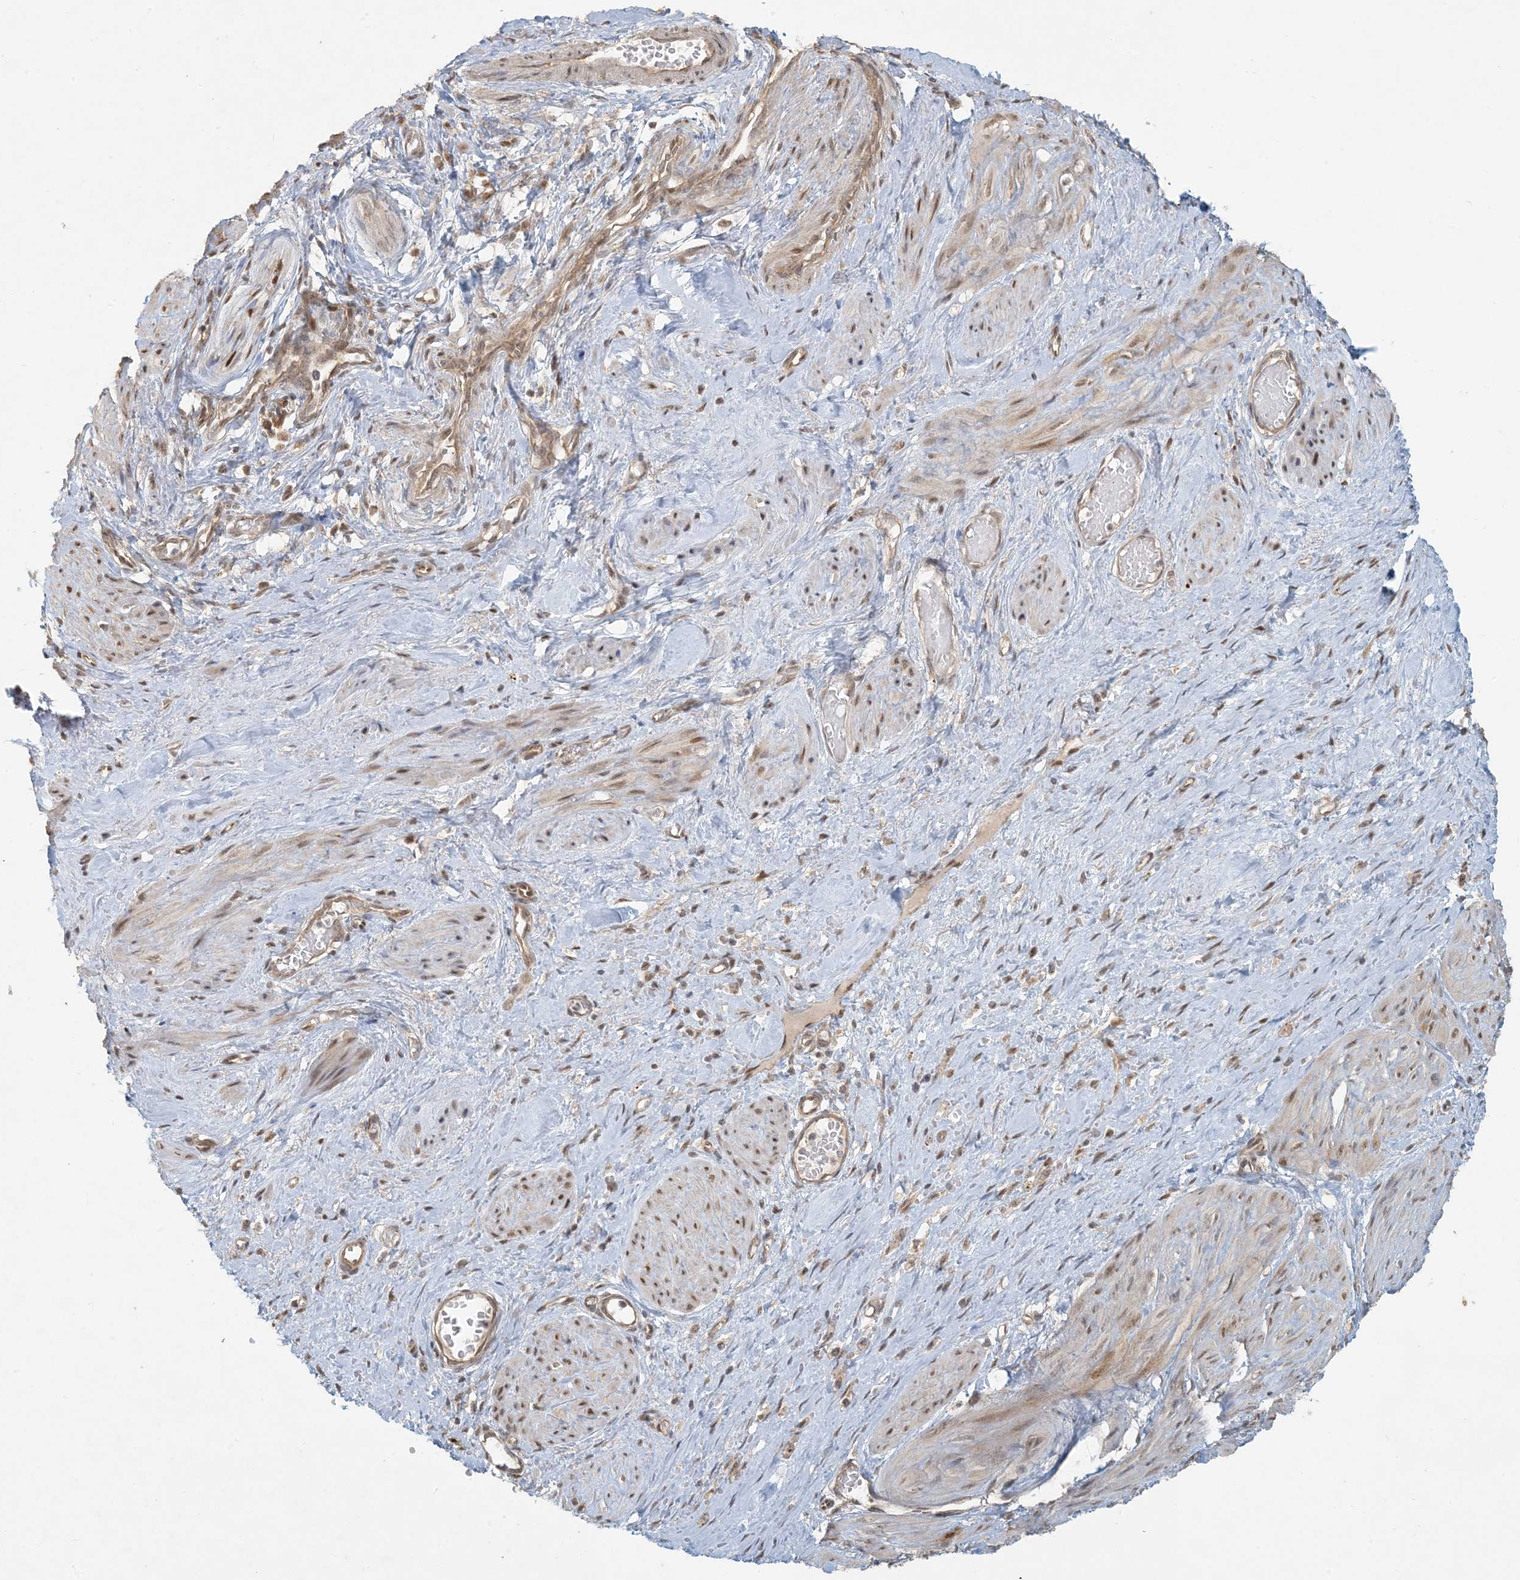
{"staining": {"intensity": "moderate", "quantity": "25%-75%", "location": "nuclear"}, "tissue": "smooth muscle", "cell_type": "Smooth muscle cells", "image_type": "normal", "snomed": [{"axis": "morphology", "description": "Normal tissue, NOS"}, {"axis": "topography", "description": "Endometrium"}], "caption": "The image displays staining of normal smooth muscle, revealing moderate nuclear protein staining (brown color) within smooth muscle cells.", "gene": "BCORL1", "patient": {"sex": "female", "age": 33}}